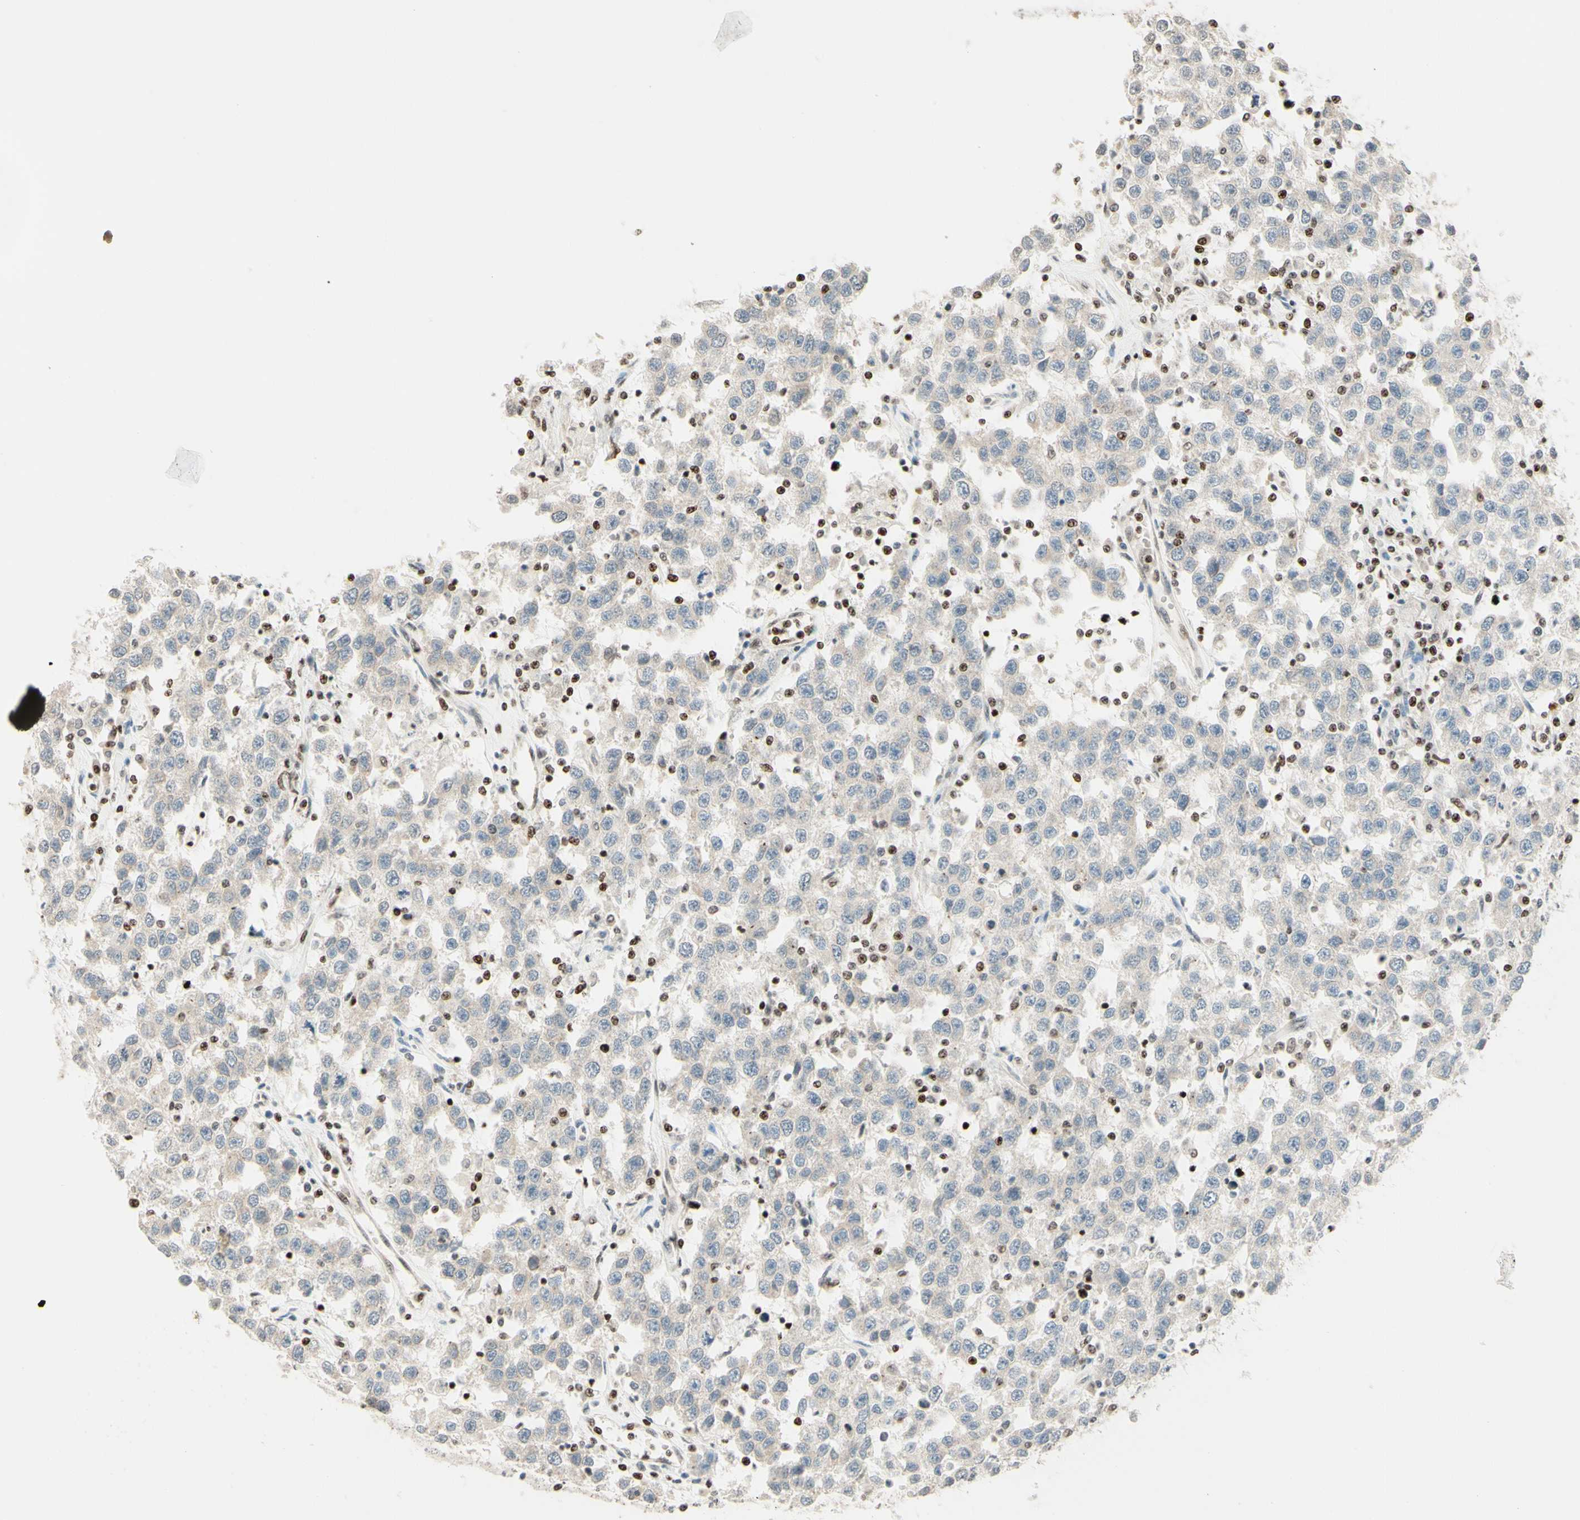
{"staining": {"intensity": "negative", "quantity": "none", "location": "none"}, "tissue": "testis cancer", "cell_type": "Tumor cells", "image_type": "cancer", "snomed": [{"axis": "morphology", "description": "Seminoma, NOS"}, {"axis": "topography", "description": "Testis"}], "caption": "Immunohistochemical staining of testis seminoma displays no significant staining in tumor cells.", "gene": "CDKL5", "patient": {"sex": "male", "age": 41}}